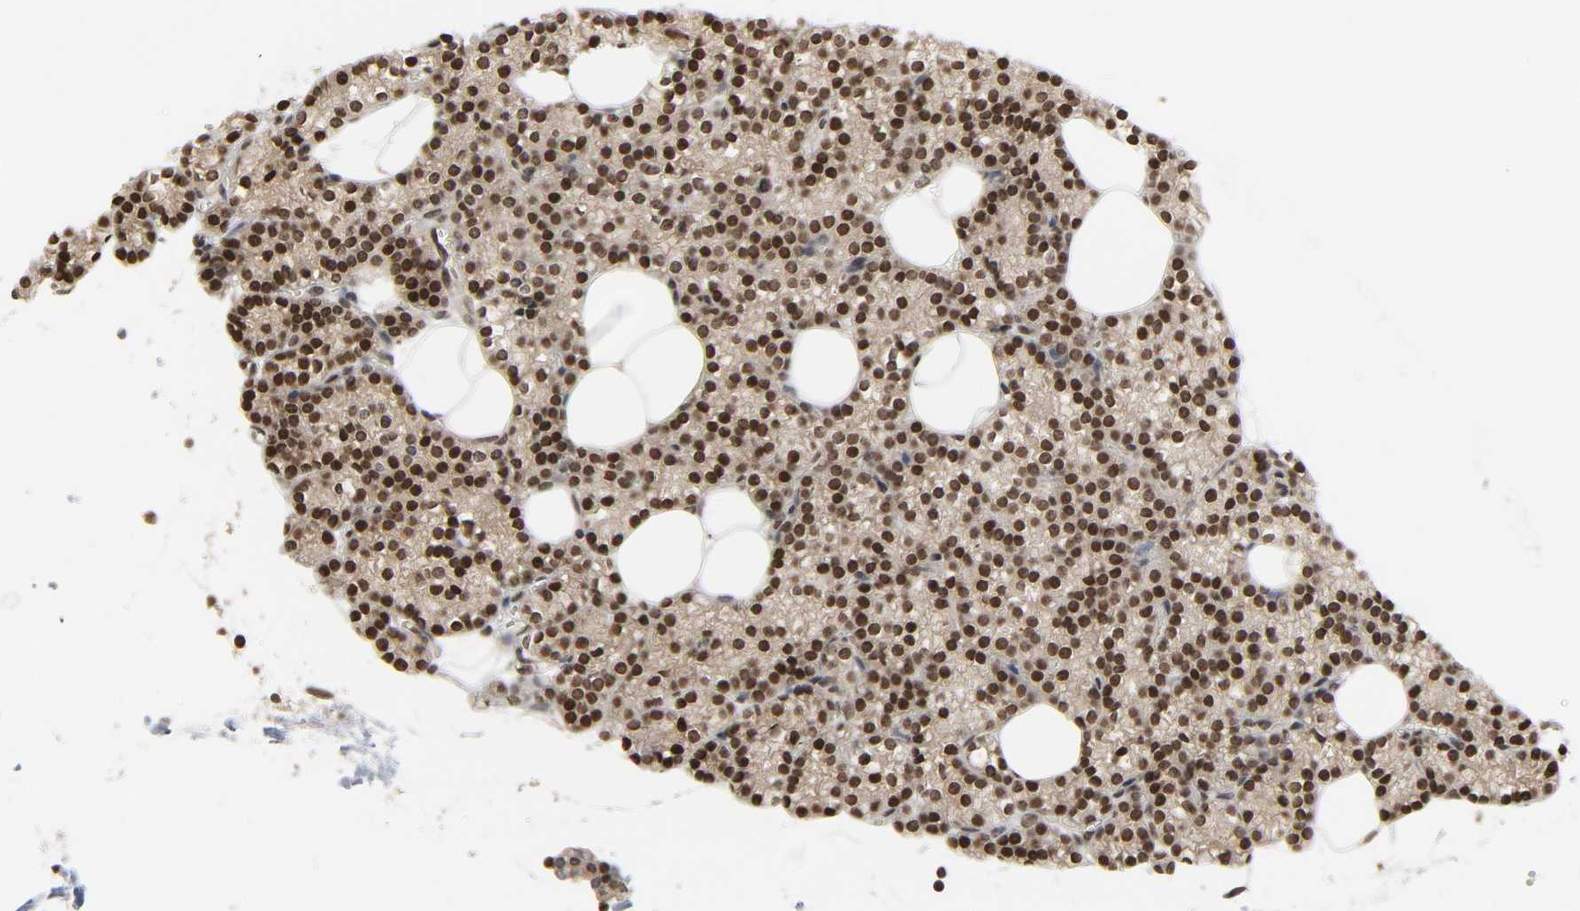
{"staining": {"intensity": "strong", "quantity": ">75%", "location": "nuclear"}, "tissue": "parathyroid gland", "cell_type": "Glandular cells", "image_type": "normal", "snomed": [{"axis": "morphology", "description": "Normal tissue, NOS"}, {"axis": "topography", "description": "Parathyroid gland"}], "caption": "This is an image of IHC staining of benign parathyroid gland, which shows strong positivity in the nuclear of glandular cells.", "gene": "ELAVL1", "patient": {"sex": "female", "age": 60}}